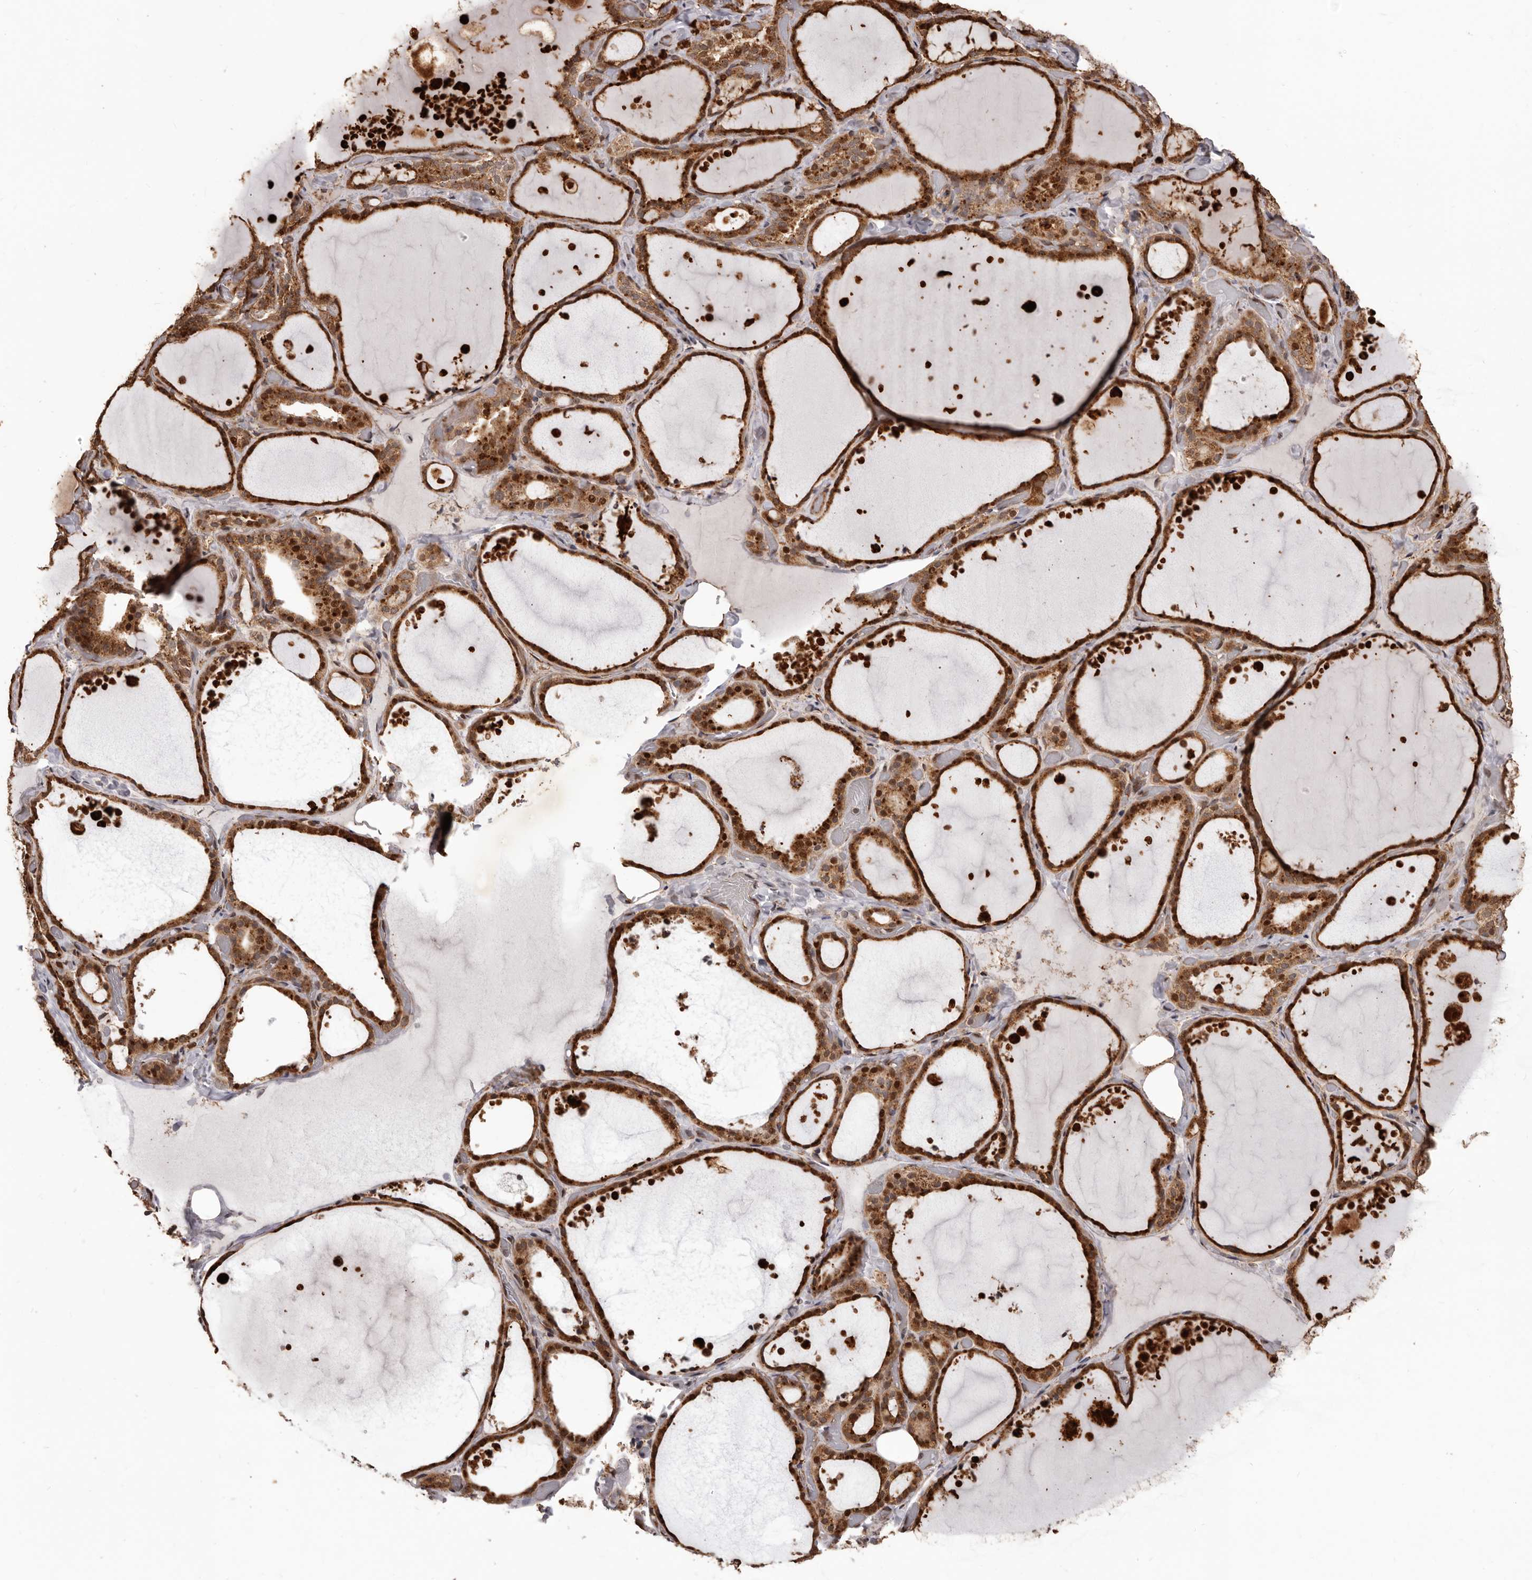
{"staining": {"intensity": "strong", "quantity": ">75%", "location": "cytoplasmic/membranous,nuclear"}, "tissue": "thyroid gland", "cell_type": "Glandular cells", "image_type": "normal", "snomed": [{"axis": "morphology", "description": "Normal tissue, NOS"}, {"axis": "topography", "description": "Thyroid gland"}], "caption": "A high amount of strong cytoplasmic/membranous,nuclear expression is appreciated in about >75% of glandular cells in benign thyroid gland. (brown staining indicates protein expression, while blue staining denotes nuclei).", "gene": "MTO1", "patient": {"sex": "female", "age": 44}}